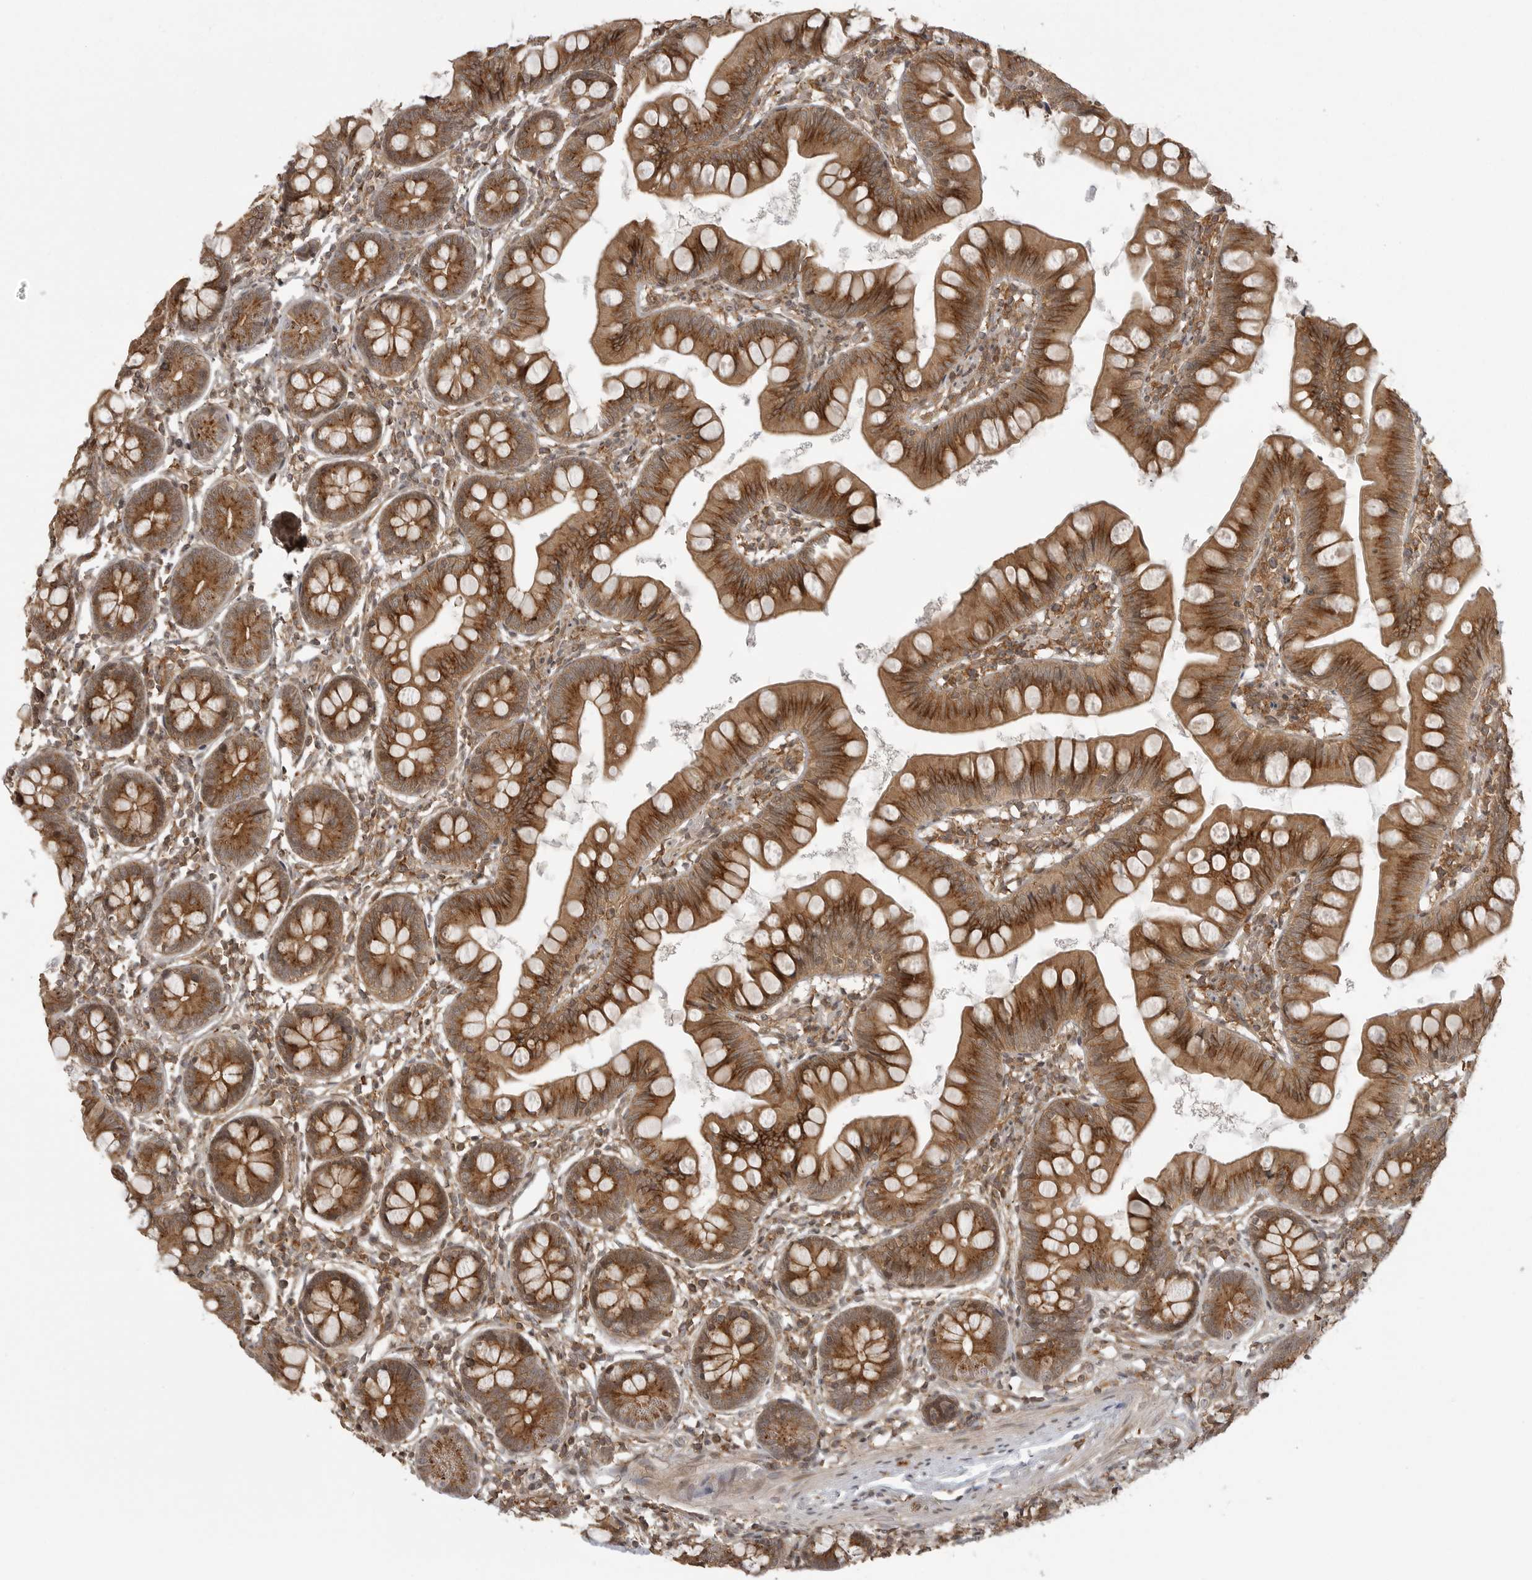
{"staining": {"intensity": "strong", "quantity": ">75%", "location": "cytoplasmic/membranous"}, "tissue": "small intestine", "cell_type": "Glandular cells", "image_type": "normal", "snomed": [{"axis": "morphology", "description": "Normal tissue, NOS"}, {"axis": "topography", "description": "Small intestine"}], "caption": "Immunohistochemistry (DAB) staining of normal human small intestine demonstrates strong cytoplasmic/membranous protein expression in about >75% of glandular cells. Nuclei are stained in blue.", "gene": "FAT3", "patient": {"sex": "male", "age": 7}}